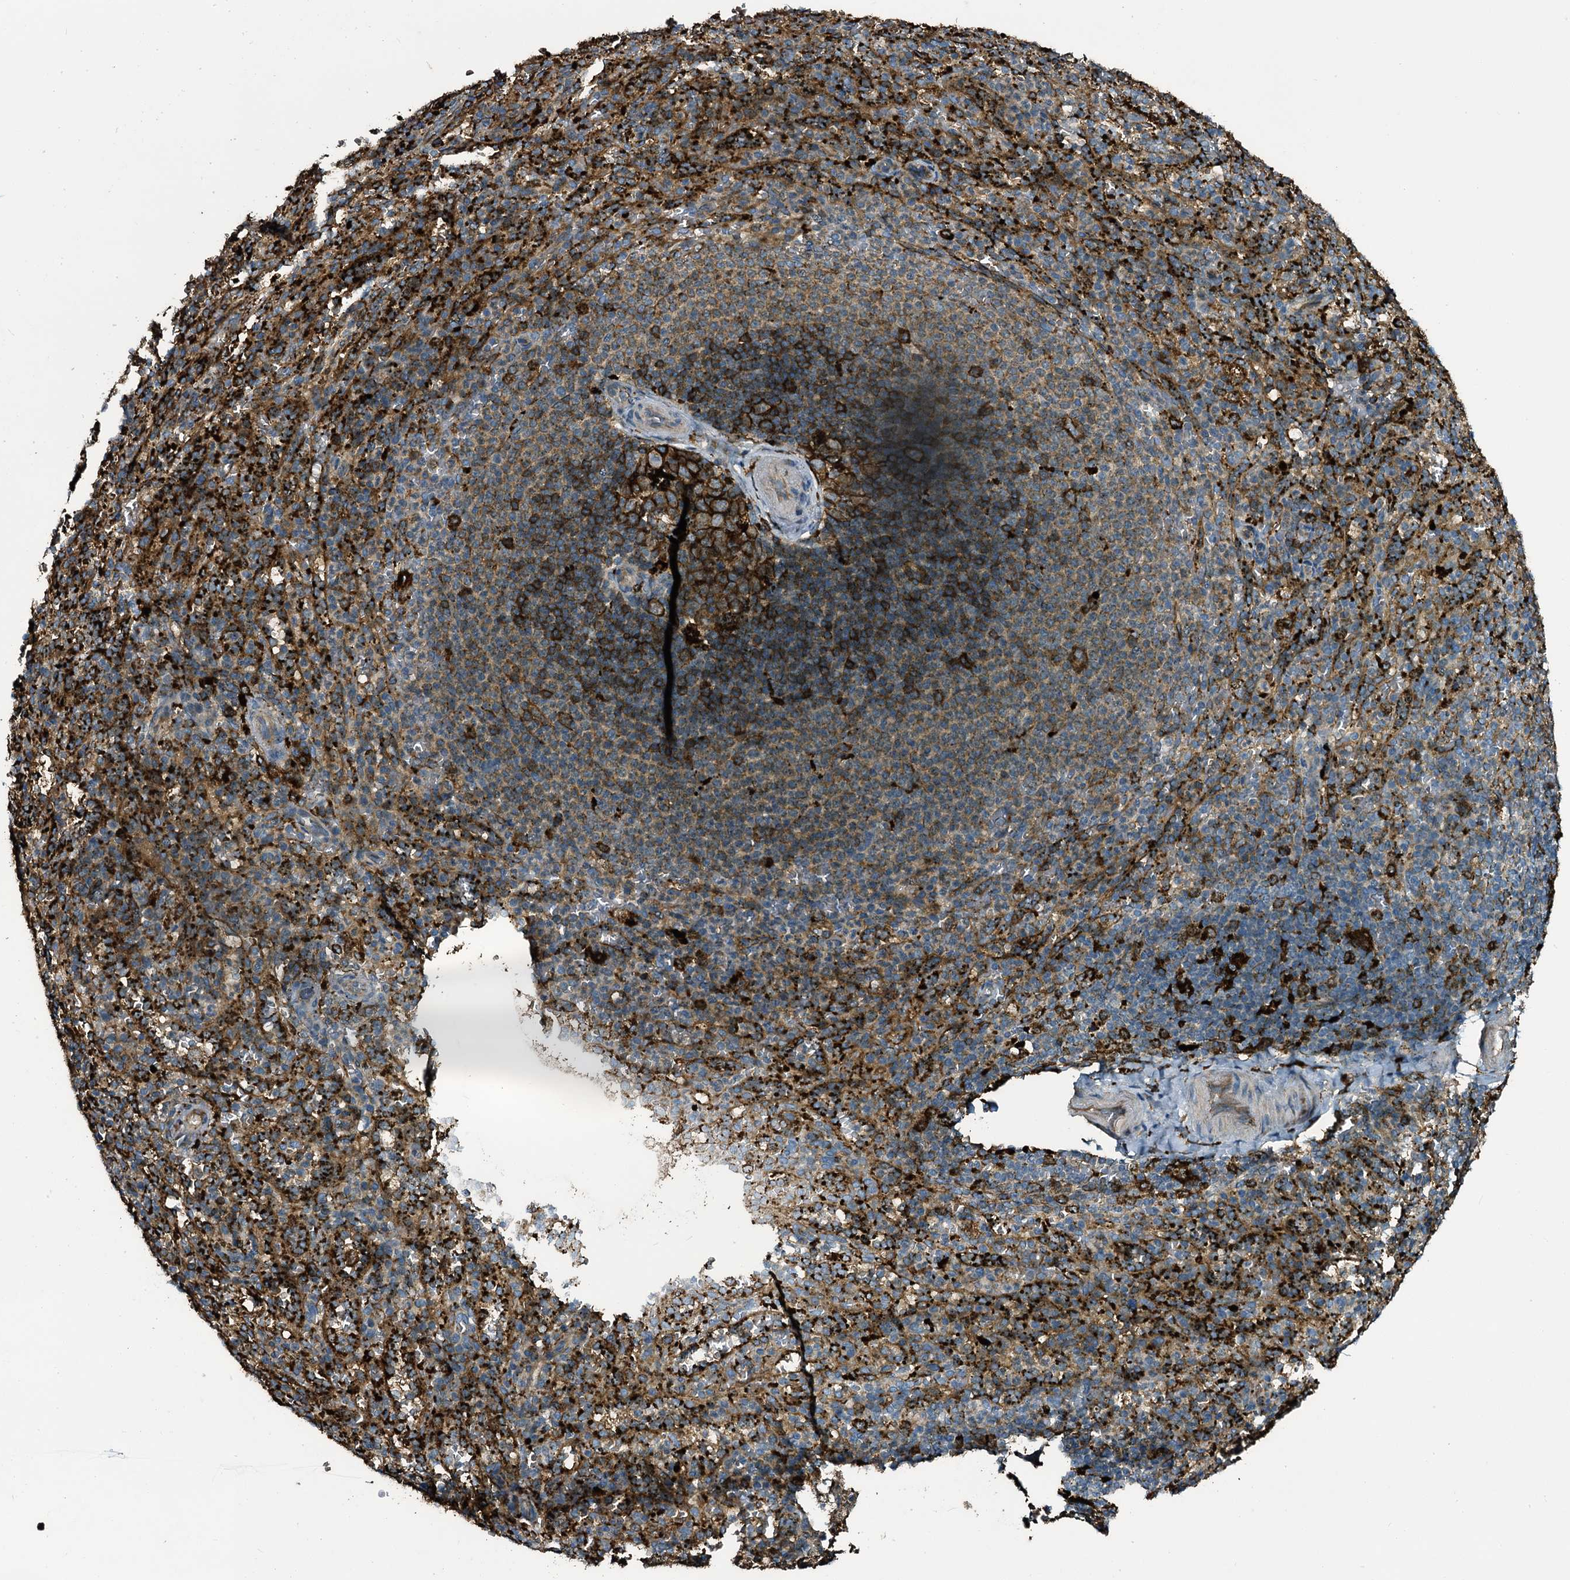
{"staining": {"intensity": "strong", "quantity": "<25%", "location": "cytoplasmic/membranous"}, "tissue": "spleen", "cell_type": "Cells in red pulp", "image_type": "normal", "snomed": [{"axis": "morphology", "description": "Normal tissue, NOS"}, {"axis": "topography", "description": "Spleen"}], "caption": "IHC photomicrograph of benign spleen: spleen stained using IHC demonstrates medium levels of strong protein expression localized specifically in the cytoplasmic/membranous of cells in red pulp, appearing as a cytoplasmic/membranous brown color.", "gene": "TPGS2", "patient": {"sex": "female", "age": 21}}